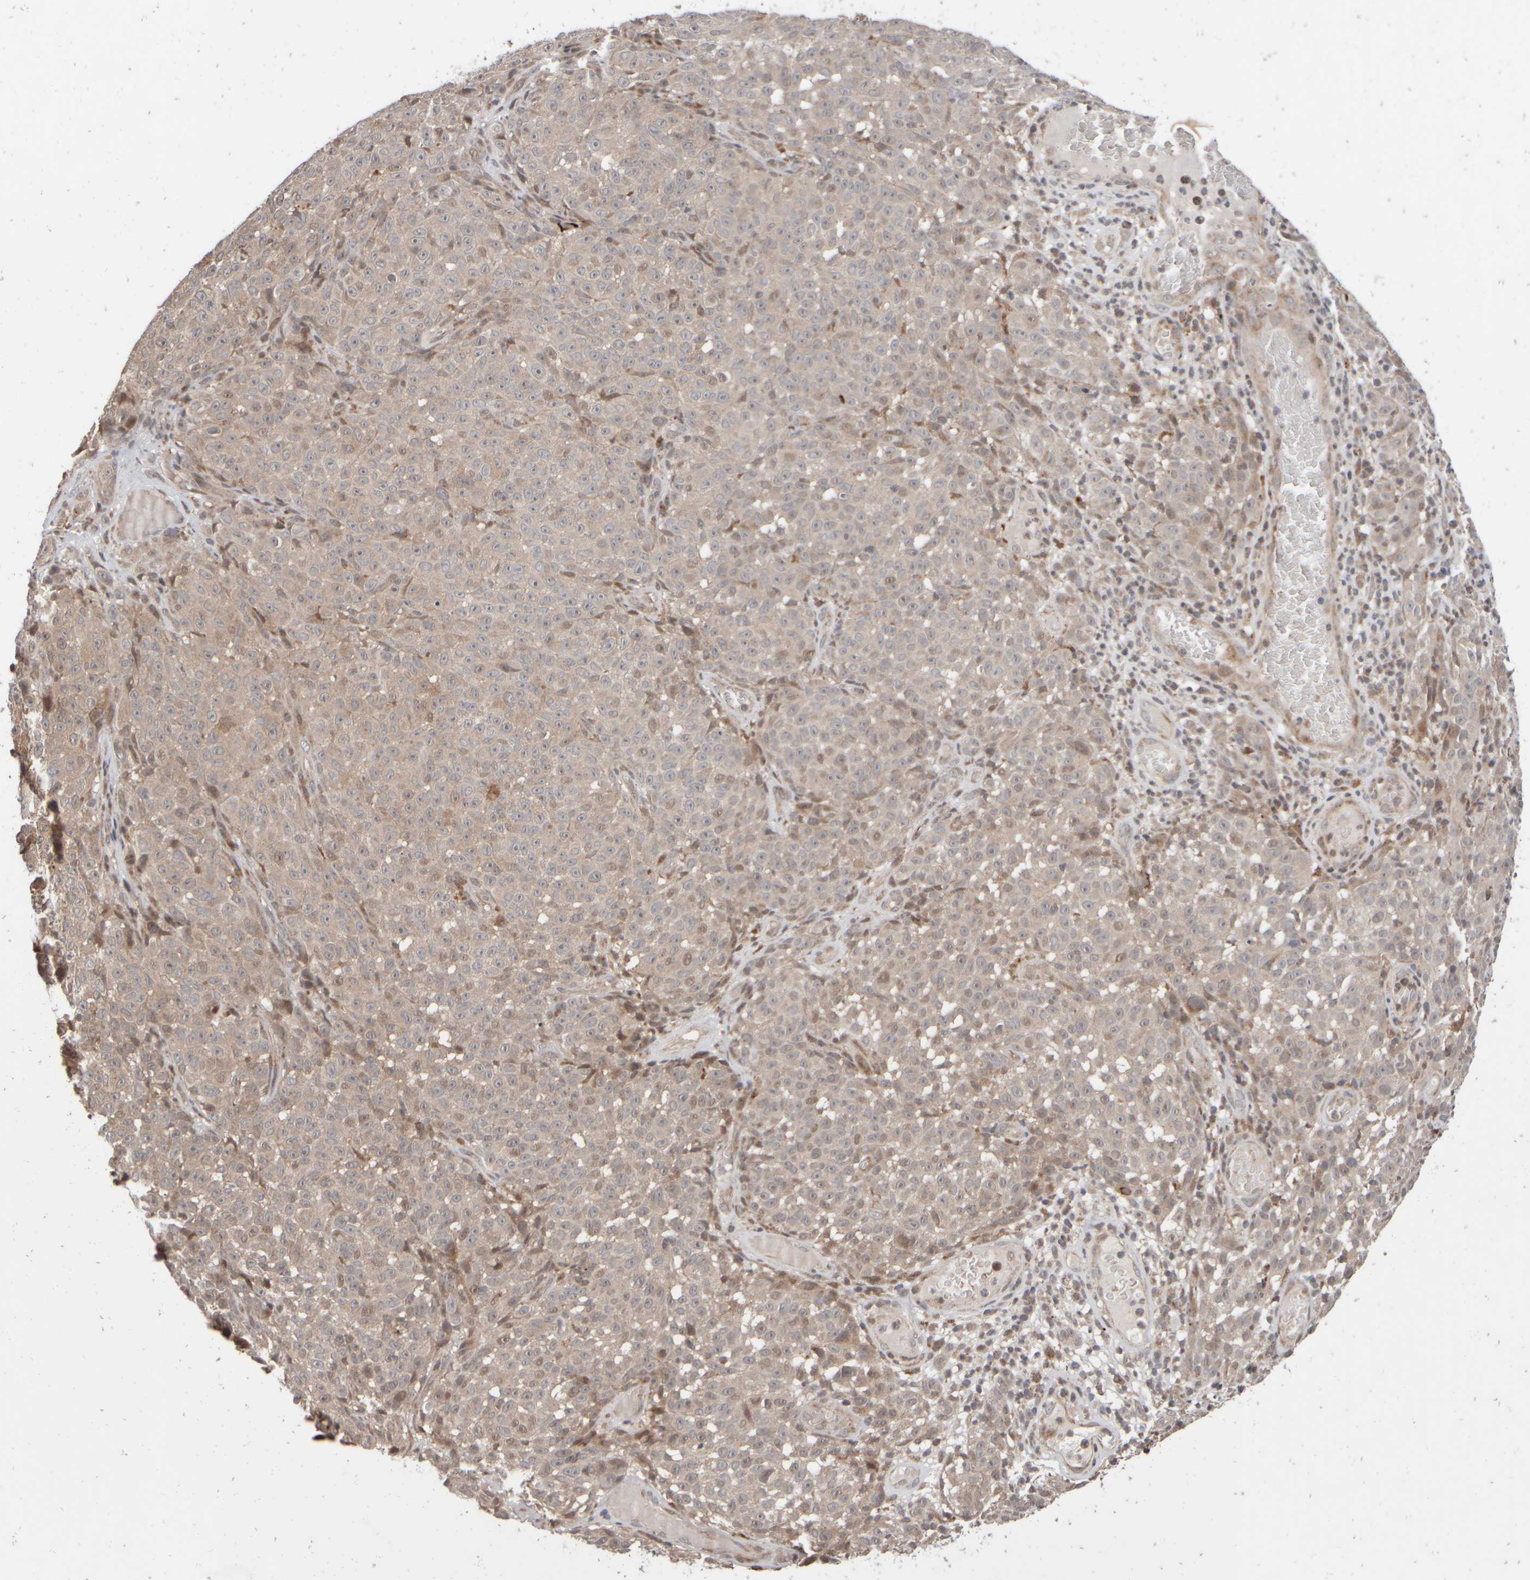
{"staining": {"intensity": "weak", "quantity": "<25%", "location": "cytoplasmic/membranous,nuclear"}, "tissue": "melanoma", "cell_type": "Tumor cells", "image_type": "cancer", "snomed": [{"axis": "morphology", "description": "Malignant melanoma, NOS"}, {"axis": "topography", "description": "Skin"}], "caption": "Tumor cells show no significant positivity in melanoma. (DAB (3,3'-diaminobenzidine) IHC, high magnification).", "gene": "ABHD11", "patient": {"sex": "female", "age": 82}}